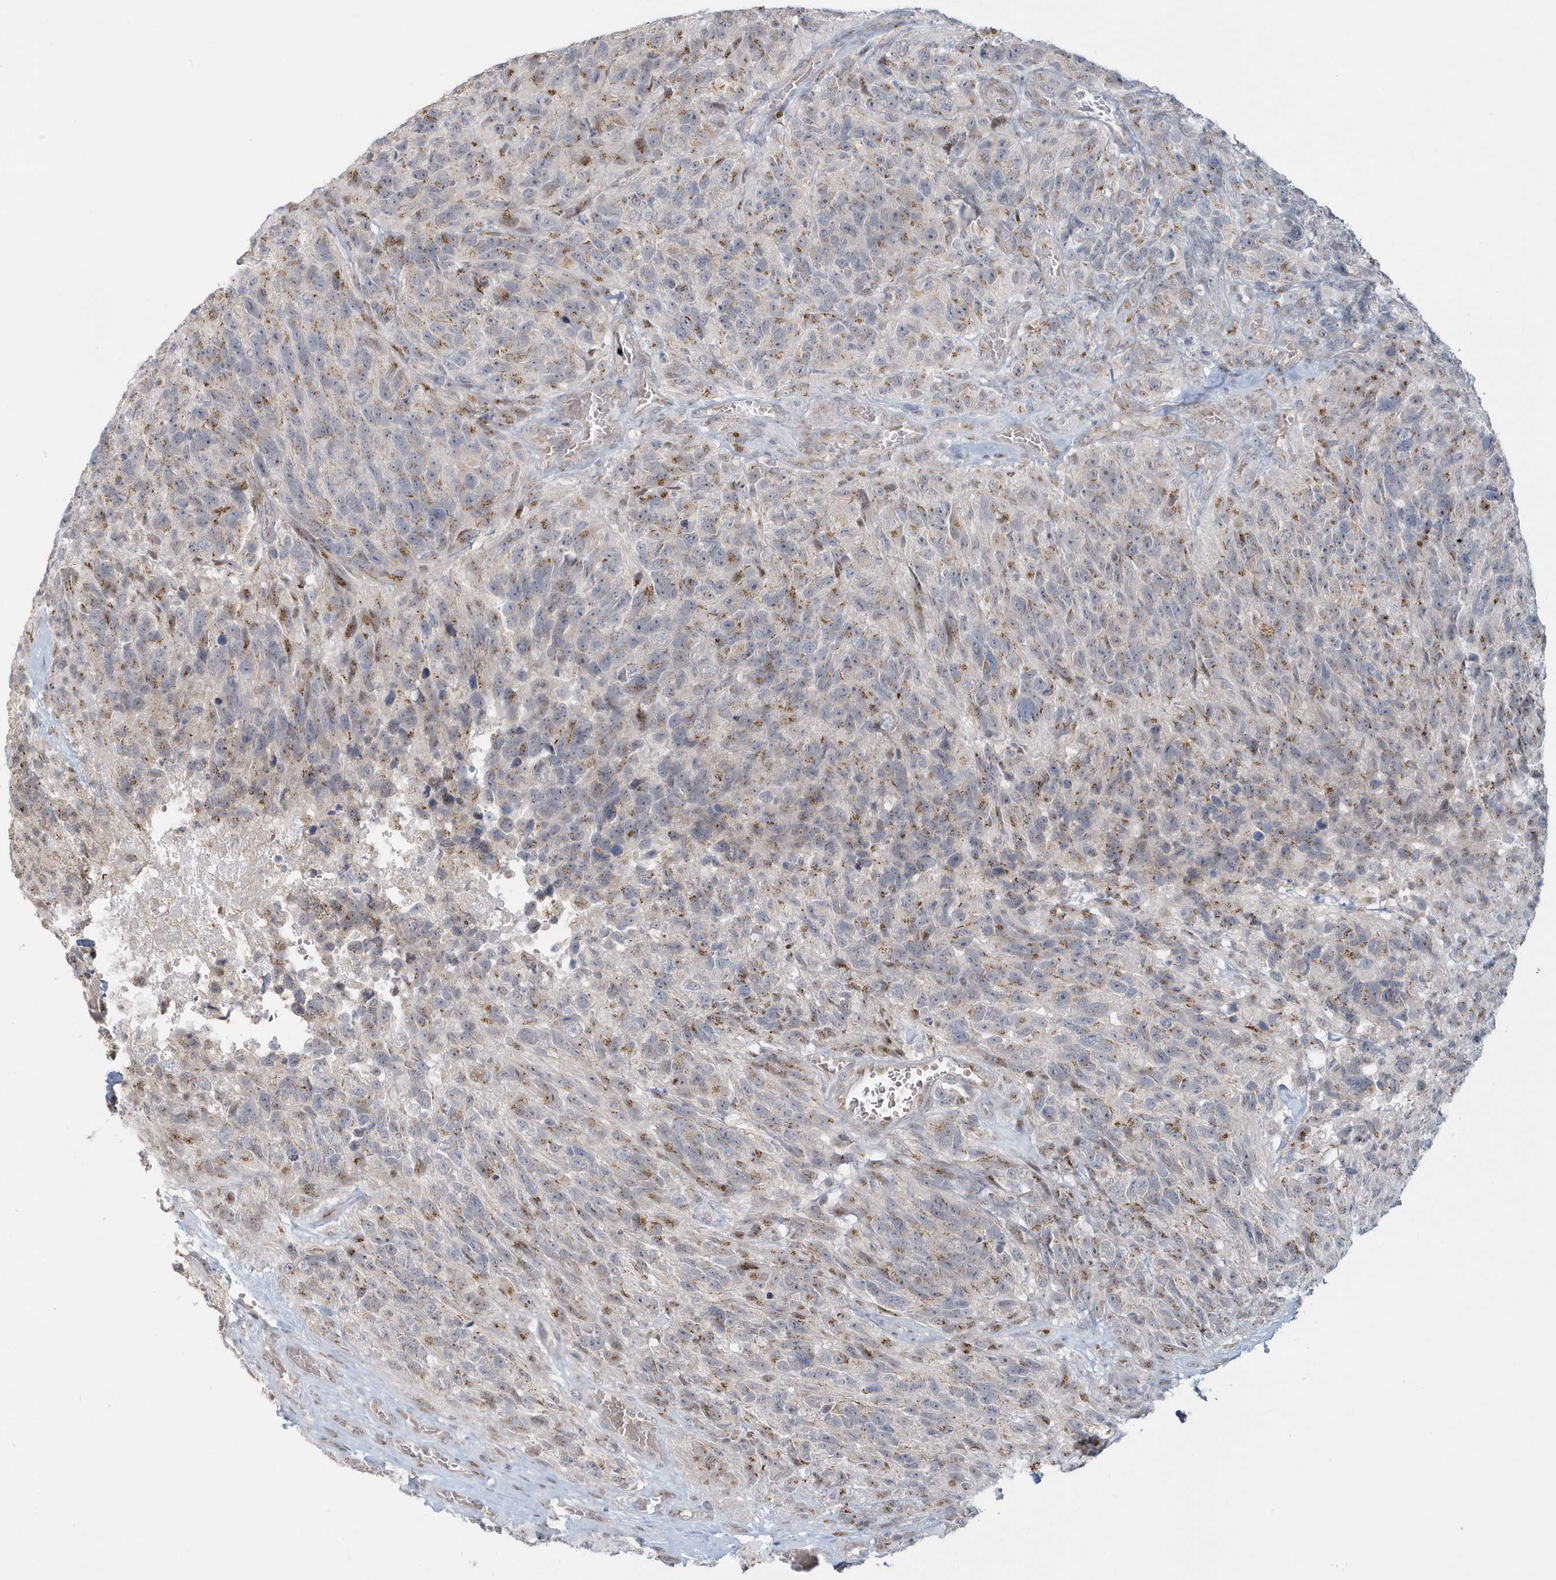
{"staining": {"intensity": "moderate", "quantity": "<25%", "location": "cytoplasmic/membranous"}, "tissue": "glioma", "cell_type": "Tumor cells", "image_type": "cancer", "snomed": [{"axis": "morphology", "description": "Glioma, malignant, High grade"}, {"axis": "topography", "description": "Brain"}], "caption": "Immunohistochemical staining of human glioma demonstrates low levels of moderate cytoplasmic/membranous protein positivity in about <25% of tumor cells.", "gene": "DHFR", "patient": {"sex": "male", "age": 69}}